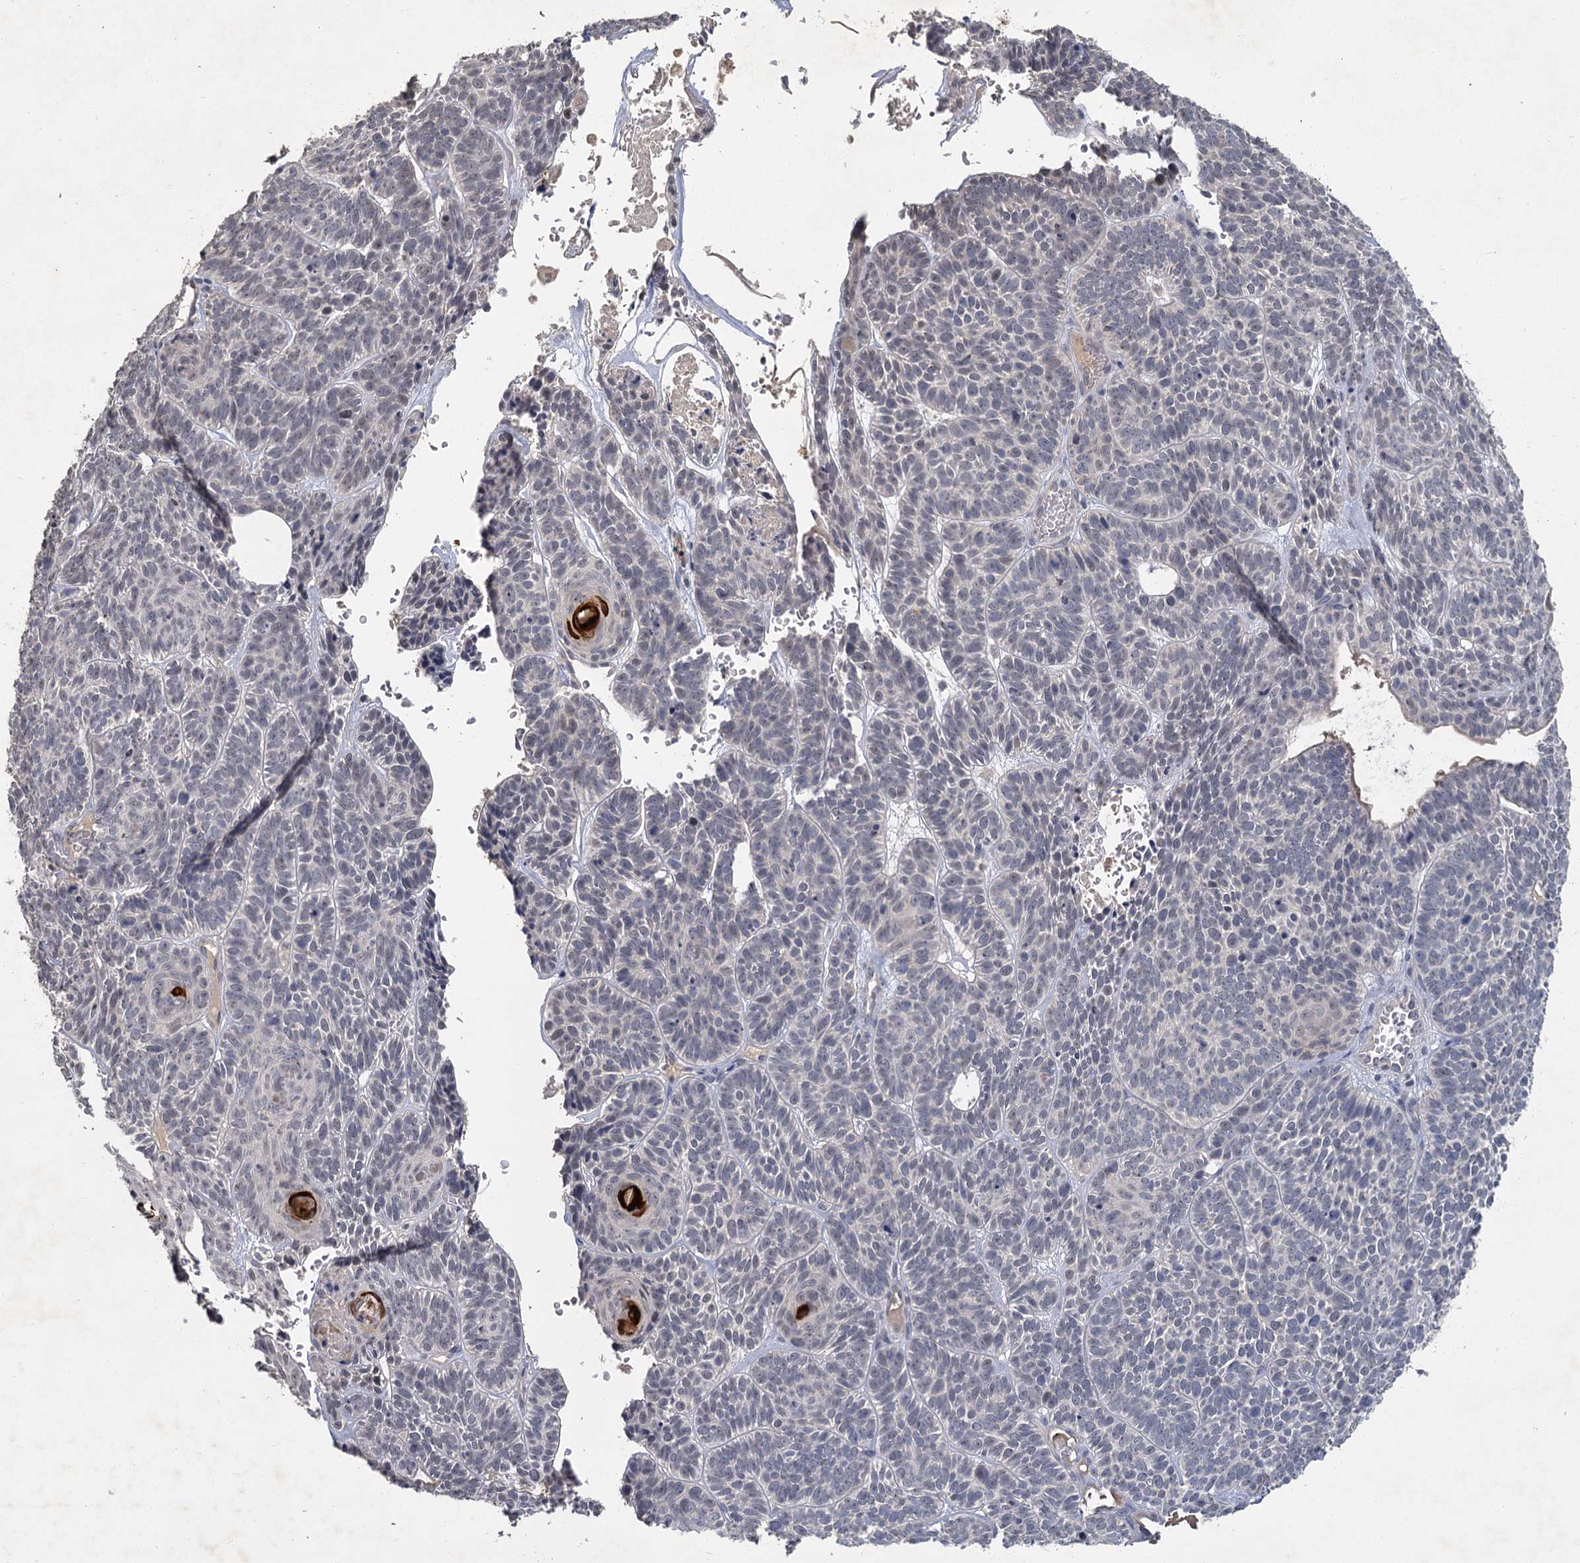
{"staining": {"intensity": "negative", "quantity": "none", "location": "none"}, "tissue": "skin cancer", "cell_type": "Tumor cells", "image_type": "cancer", "snomed": [{"axis": "morphology", "description": "Basal cell carcinoma"}, {"axis": "topography", "description": "Skin"}], "caption": "There is no significant staining in tumor cells of basal cell carcinoma (skin).", "gene": "MUCL1", "patient": {"sex": "male", "age": 85}}